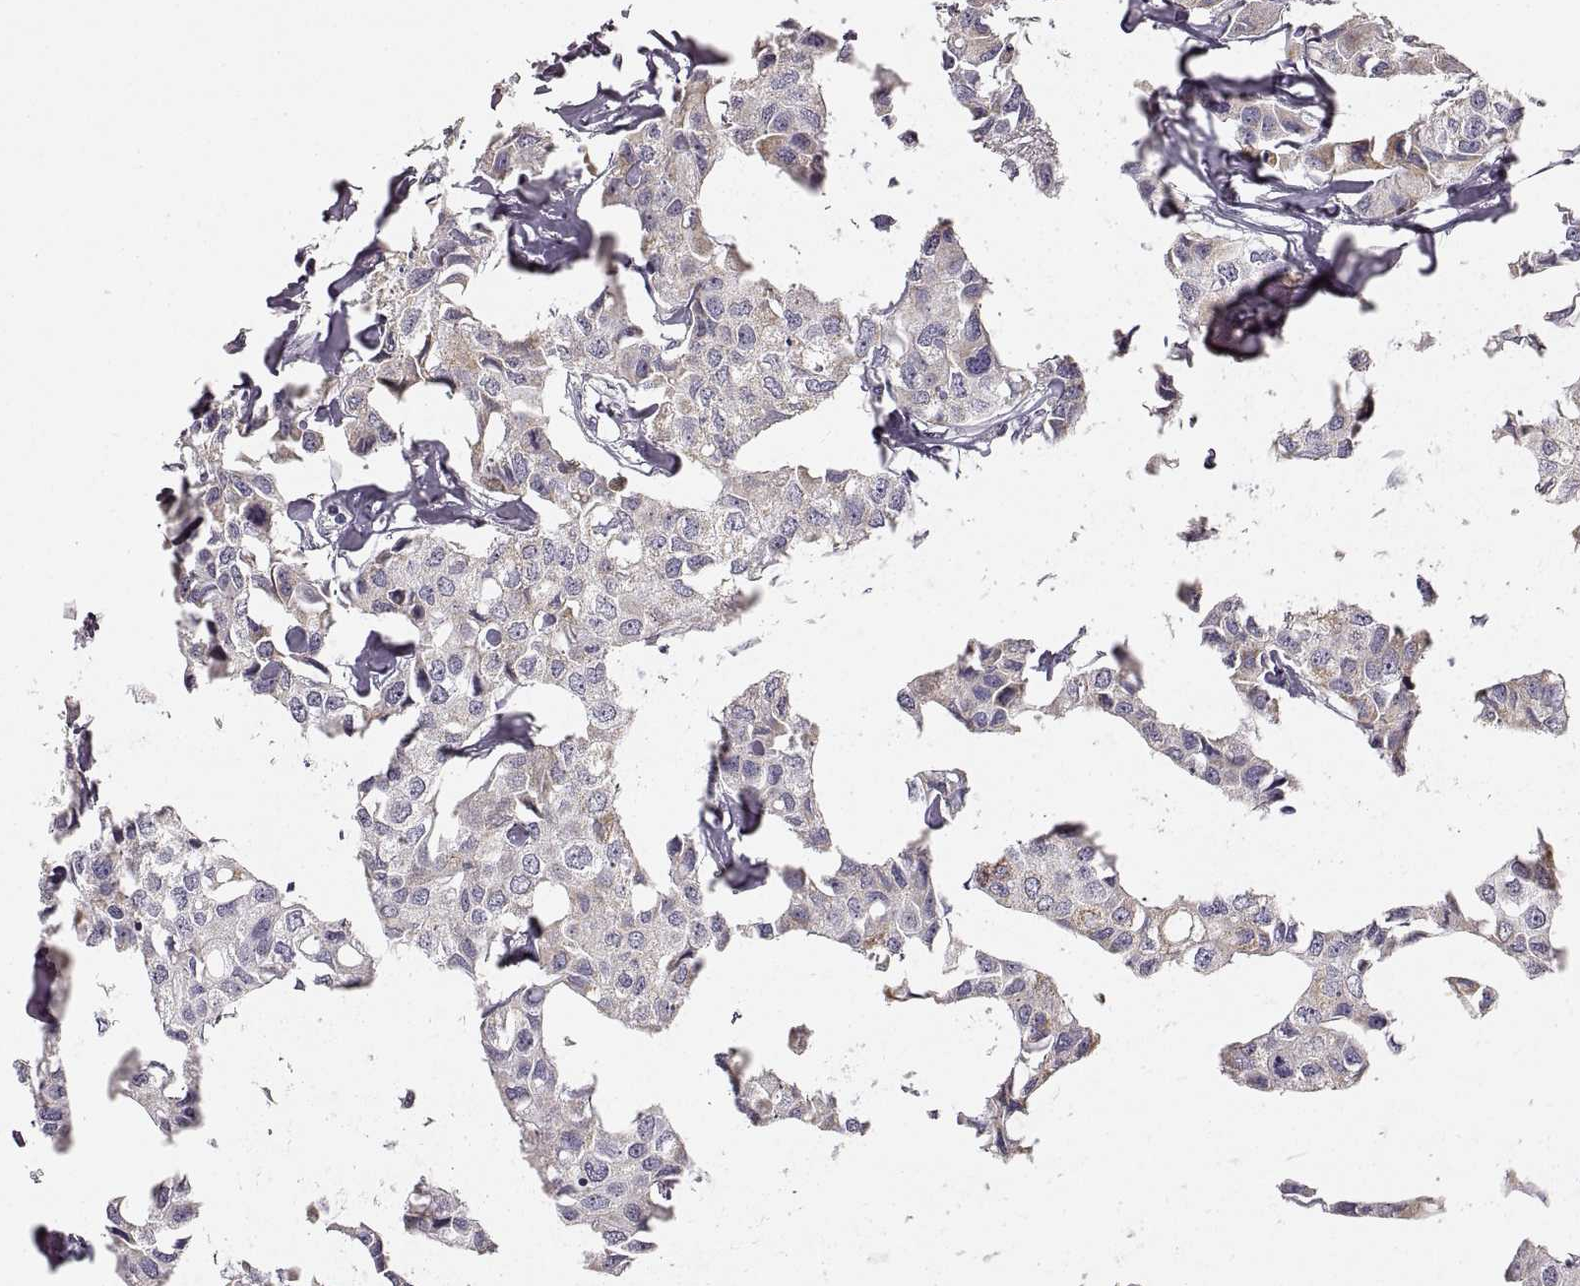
{"staining": {"intensity": "negative", "quantity": "none", "location": "none"}, "tissue": "breast cancer", "cell_type": "Tumor cells", "image_type": "cancer", "snomed": [{"axis": "morphology", "description": "Duct carcinoma"}, {"axis": "topography", "description": "Breast"}], "caption": "The photomicrograph shows no significant positivity in tumor cells of breast cancer. Nuclei are stained in blue.", "gene": "RDH13", "patient": {"sex": "female", "age": 80}}